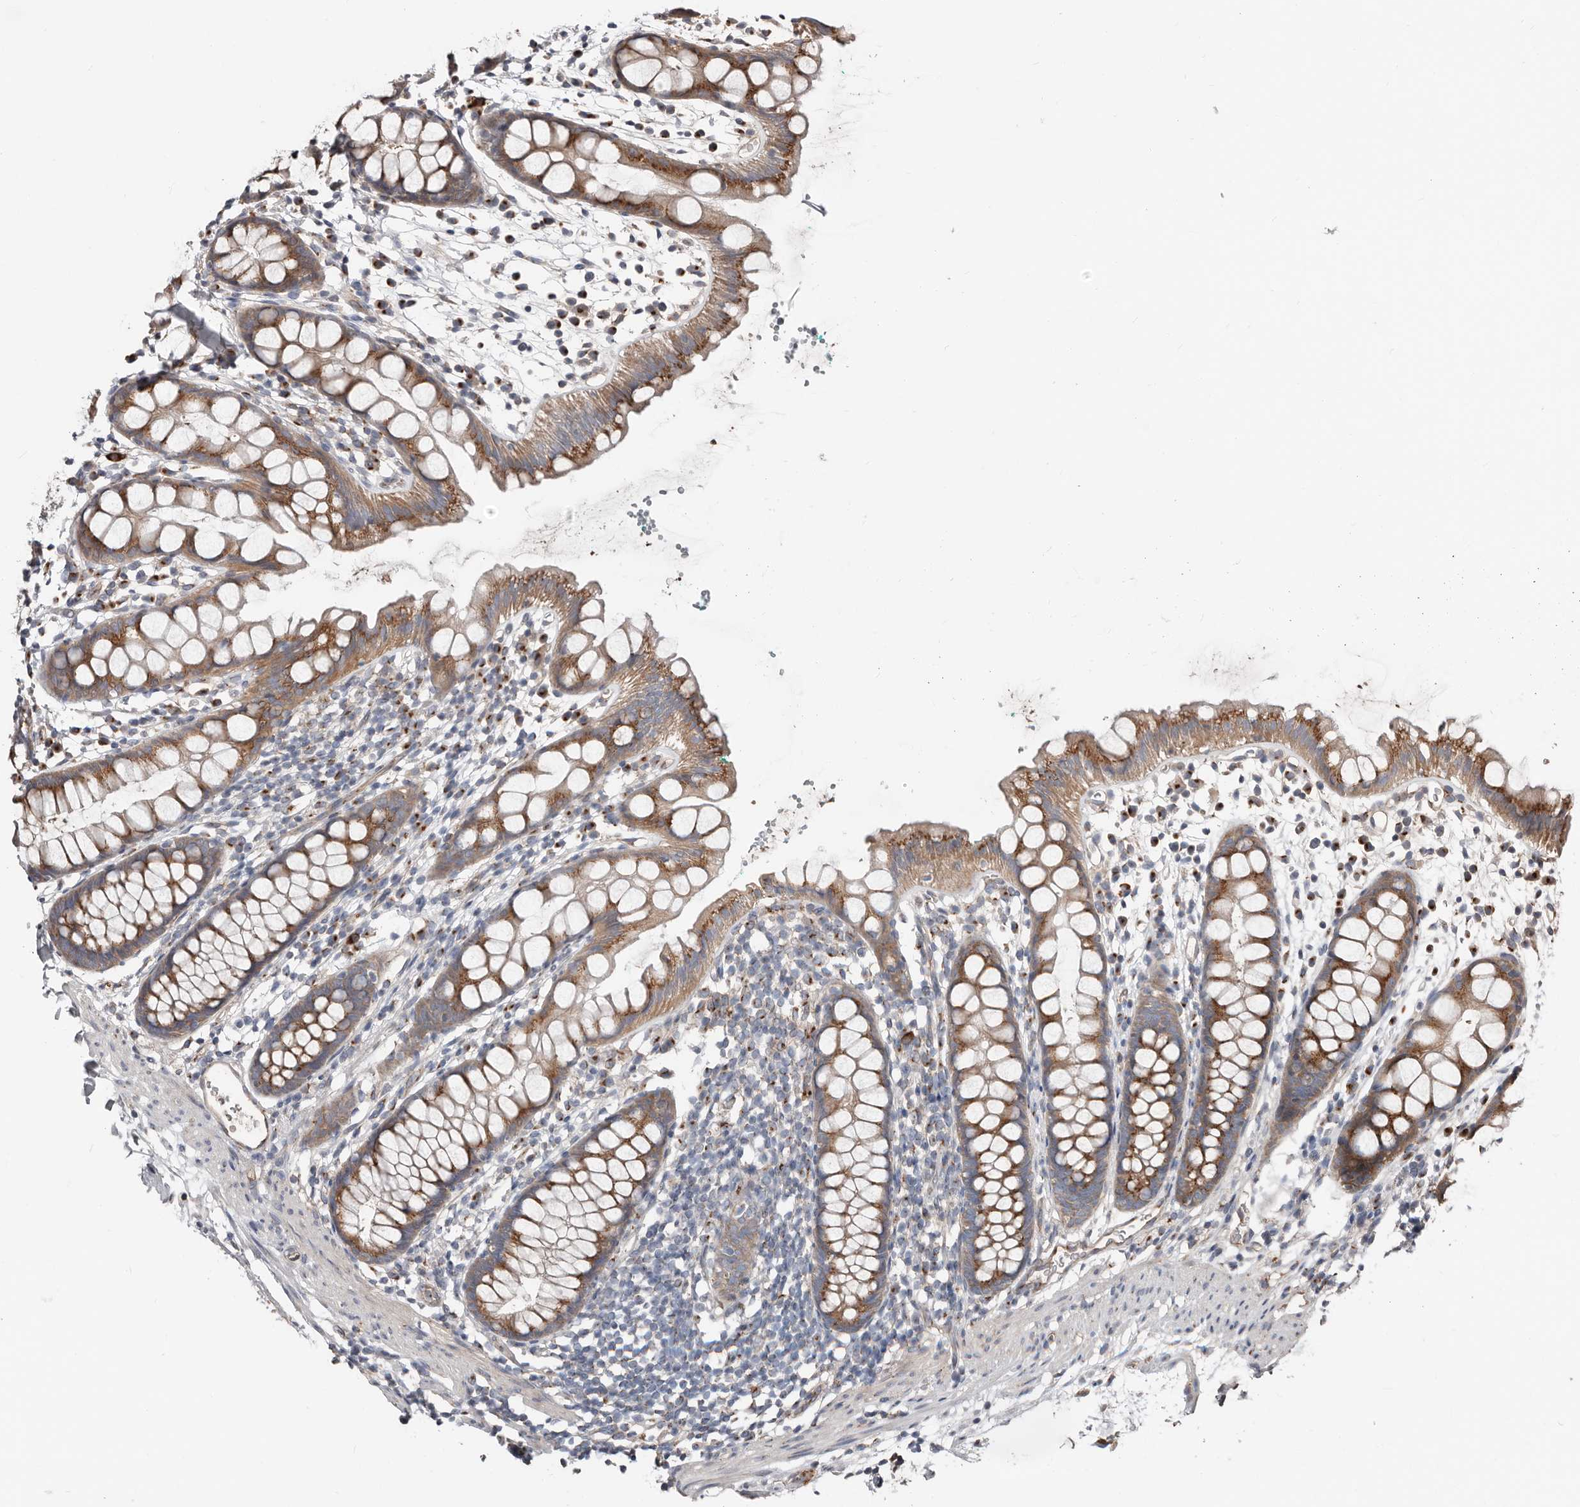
{"staining": {"intensity": "moderate", "quantity": ">75%", "location": "cytoplasmic/membranous"}, "tissue": "rectum", "cell_type": "Glandular cells", "image_type": "normal", "snomed": [{"axis": "morphology", "description": "Normal tissue, NOS"}, {"axis": "topography", "description": "Rectum"}], "caption": "The photomicrograph exhibits a brown stain indicating the presence of a protein in the cytoplasmic/membranous of glandular cells in rectum. The staining was performed using DAB (3,3'-diaminobenzidine) to visualize the protein expression in brown, while the nuclei were stained in blue with hematoxylin (Magnification: 20x).", "gene": "COG1", "patient": {"sex": "female", "age": 65}}